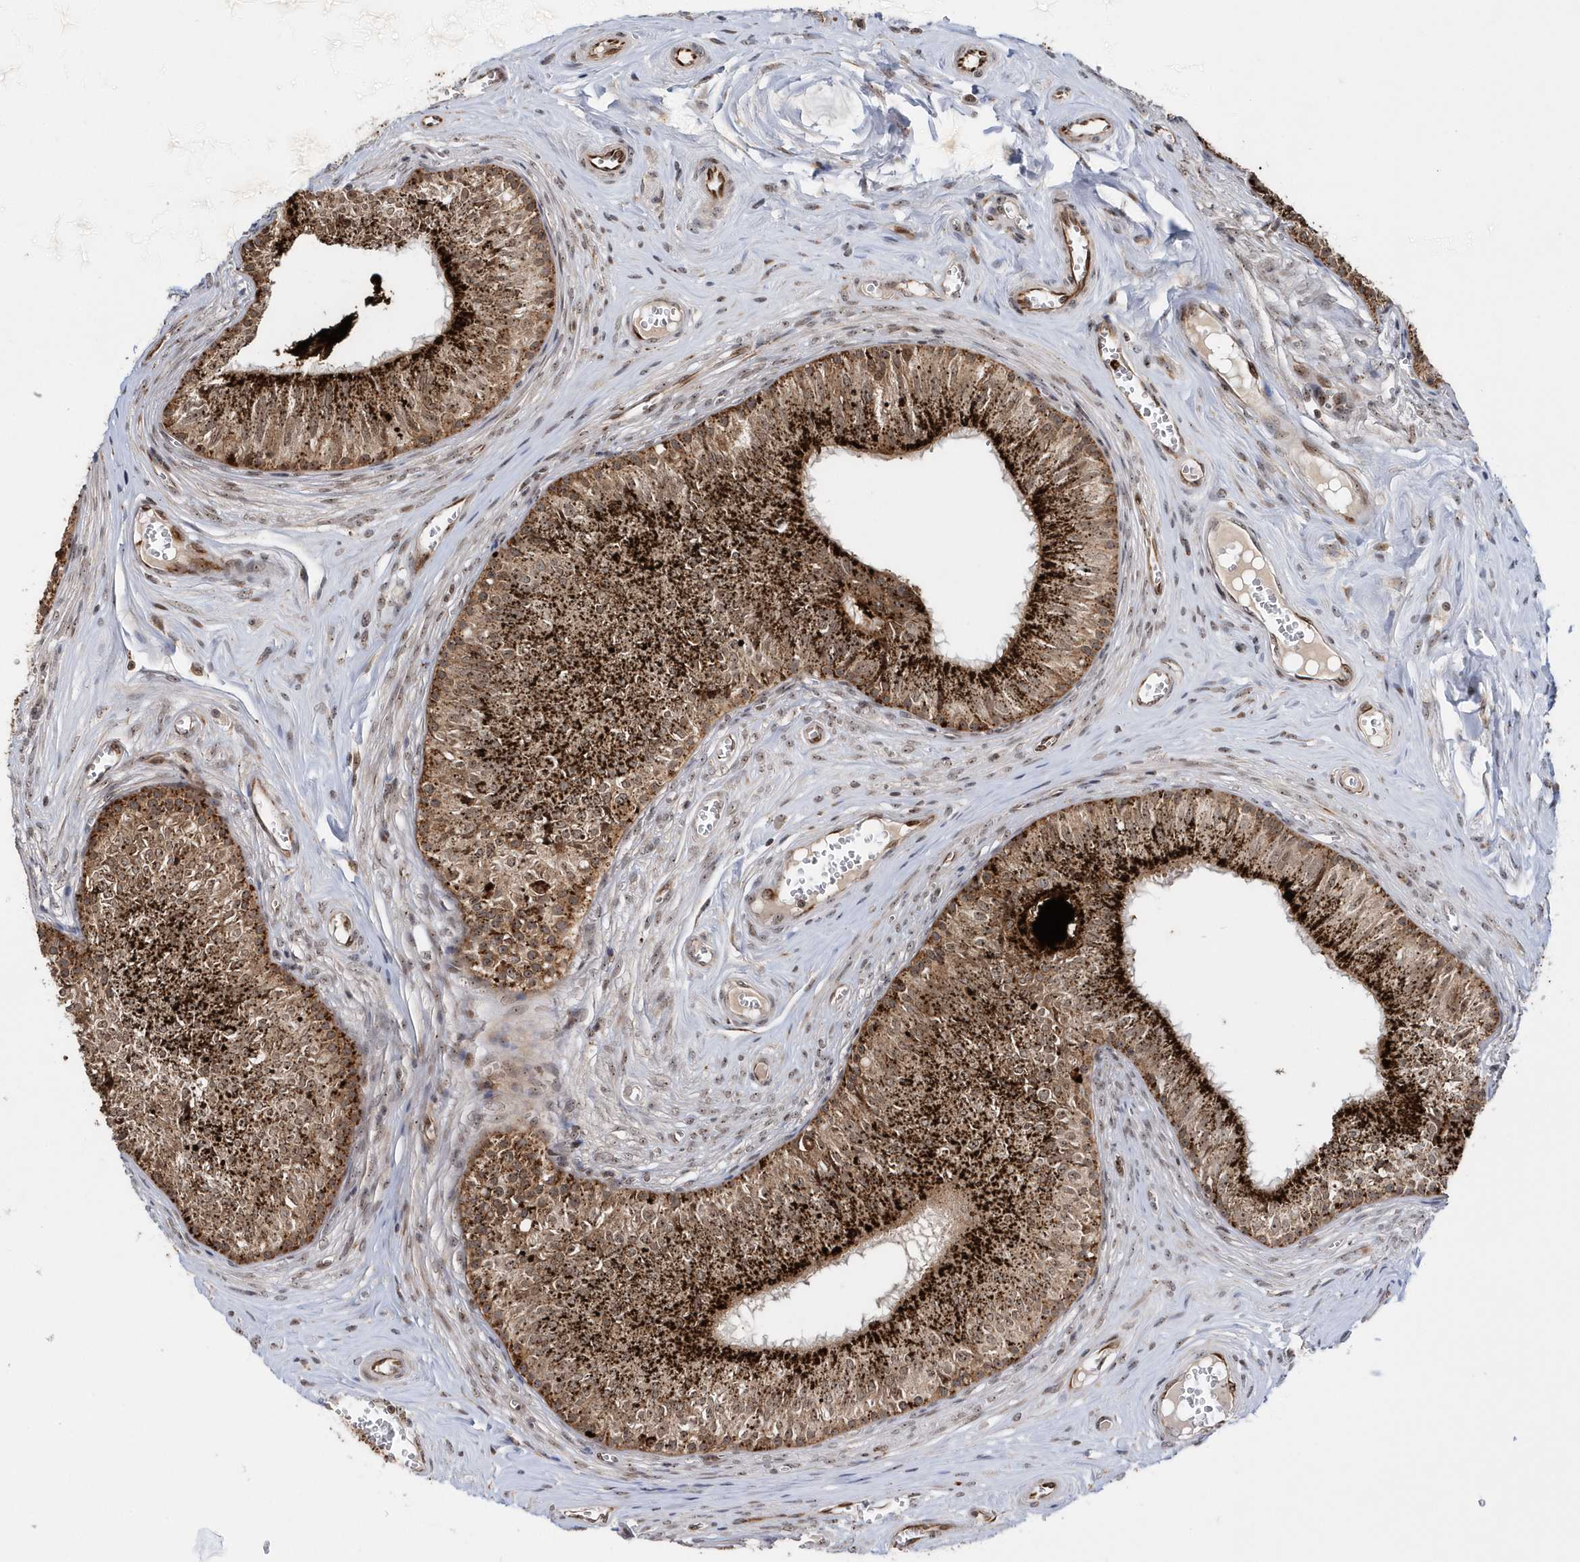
{"staining": {"intensity": "strong", "quantity": ">75%", "location": "cytoplasmic/membranous,nuclear"}, "tissue": "epididymis", "cell_type": "Glandular cells", "image_type": "normal", "snomed": [{"axis": "morphology", "description": "Normal tissue, NOS"}, {"axis": "topography", "description": "Epididymis"}], "caption": "An immunohistochemistry micrograph of unremarkable tissue is shown. Protein staining in brown highlights strong cytoplasmic/membranous,nuclear positivity in epididymis within glandular cells.", "gene": "SOWAHB", "patient": {"sex": "male", "age": 46}}